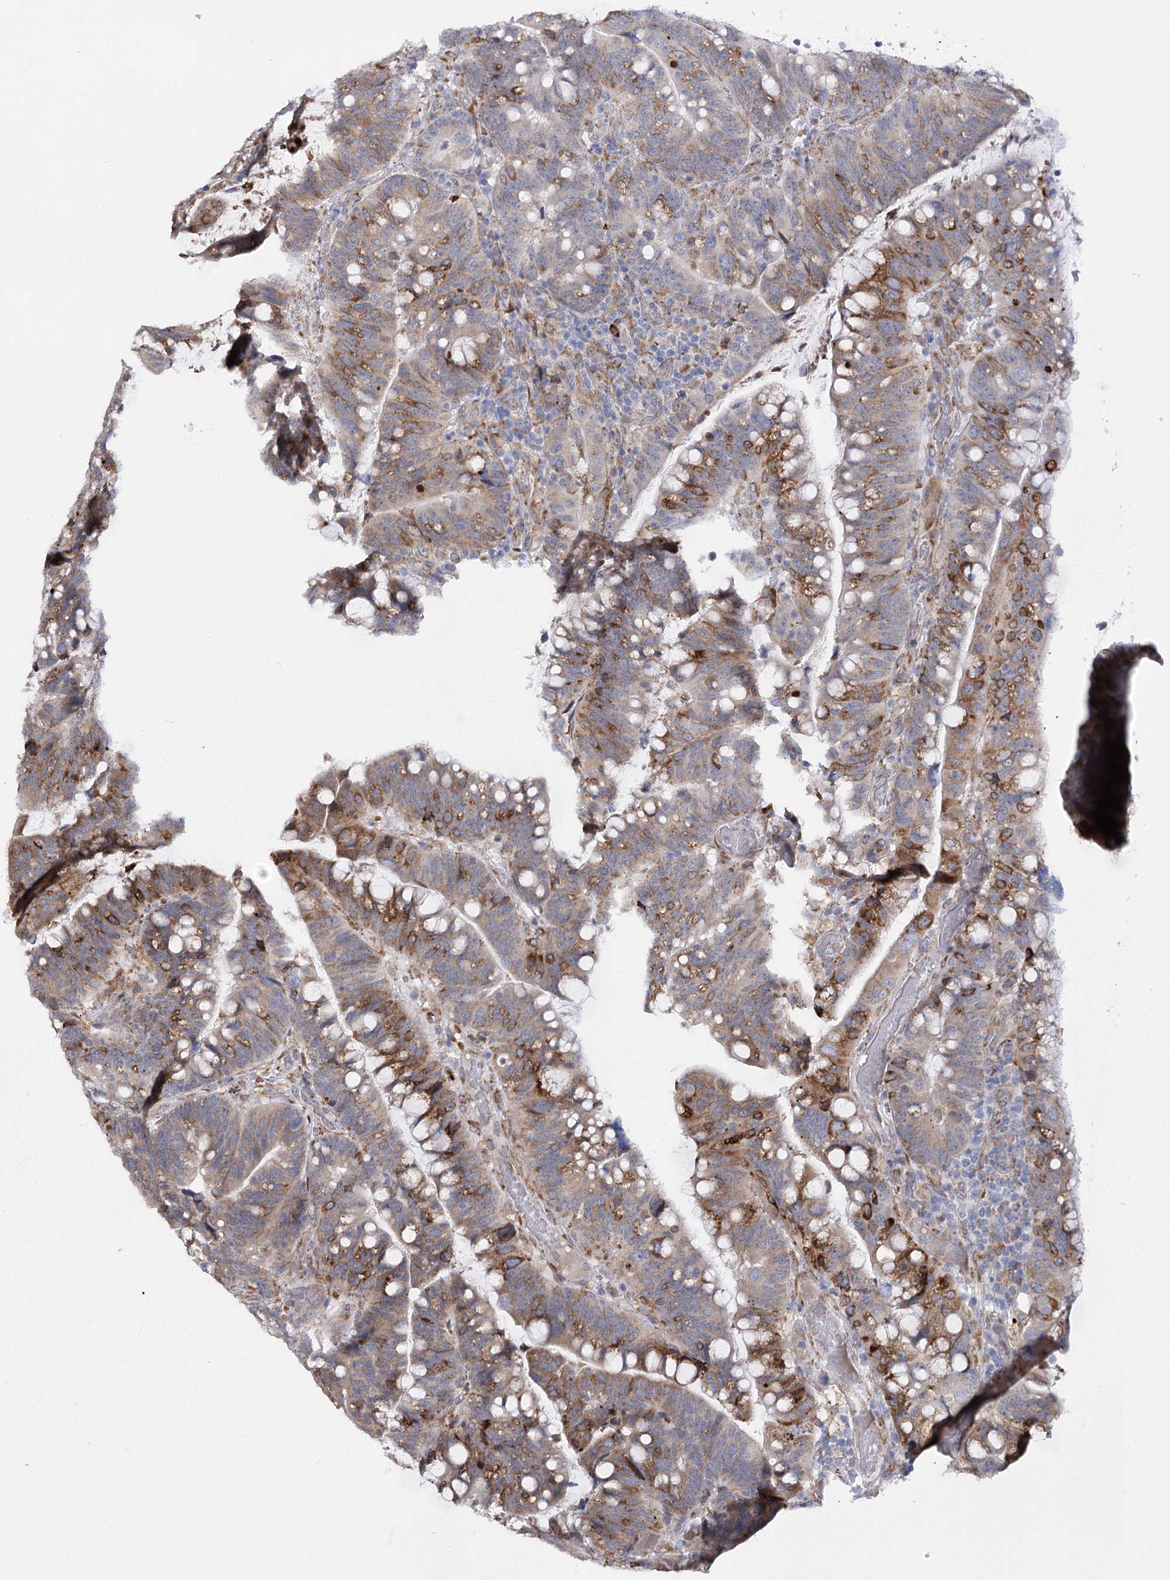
{"staining": {"intensity": "moderate", "quantity": "25%-75%", "location": "cytoplasmic/membranous"}, "tissue": "colorectal cancer", "cell_type": "Tumor cells", "image_type": "cancer", "snomed": [{"axis": "morphology", "description": "Normal tissue, NOS"}, {"axis": "morphology", "description": "Adenocarcinoma, NOS"}, {"axis": "topography", "description": "Colon"}], "caption": "A brown stain highlights moderate cytoplasmic/membranous expression of a protein in human colorectal adenocarcinoma tumor cells.", "gene": "NCKAP5", "patient": {"sex": "female", "age": 66}}